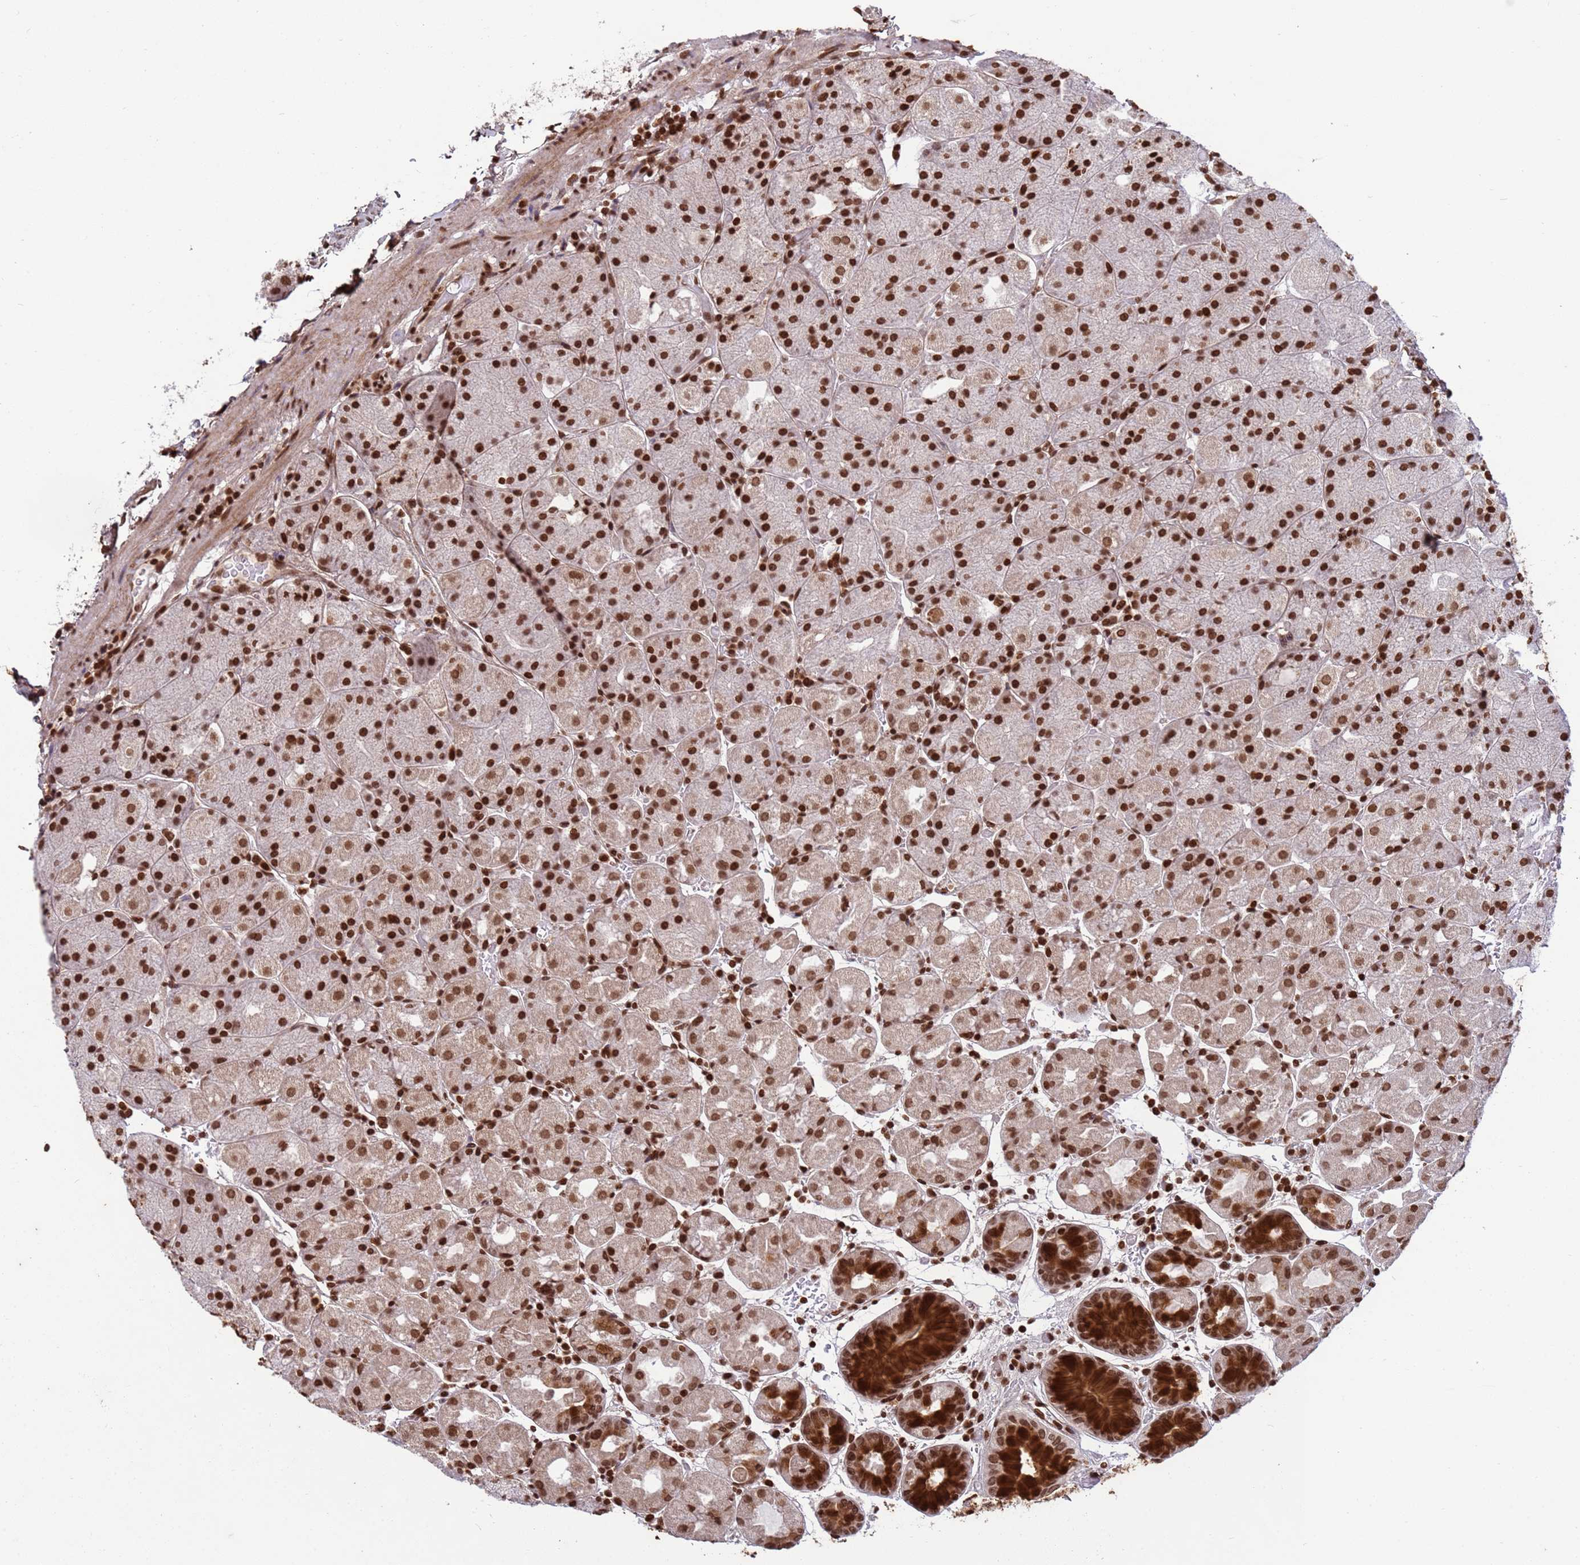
{"staining": {"intensity": "strong", "quantity": ">75%", "location": "cytoplasmic/membranous,nuclear"}, "tissue": "stomach", "cell_type": "Glandular cells", "image_type": "normal", "snomed": [{"axis": "morphology", "description": "Normal tissue, NOS"}, {"axis": "topography", "description": "Stomach, upper"}, {"axis": "topography", "description": "Stomach, lower"}], "caption": "This is a histology image of immunohistochemistry (IHC) staining of normal stomach, which shows strong expression in the cytoplasmic/membranous,nuclear of glandular cells.", "gene": "H3", "patient": {"sex": "male", "age": 67}}